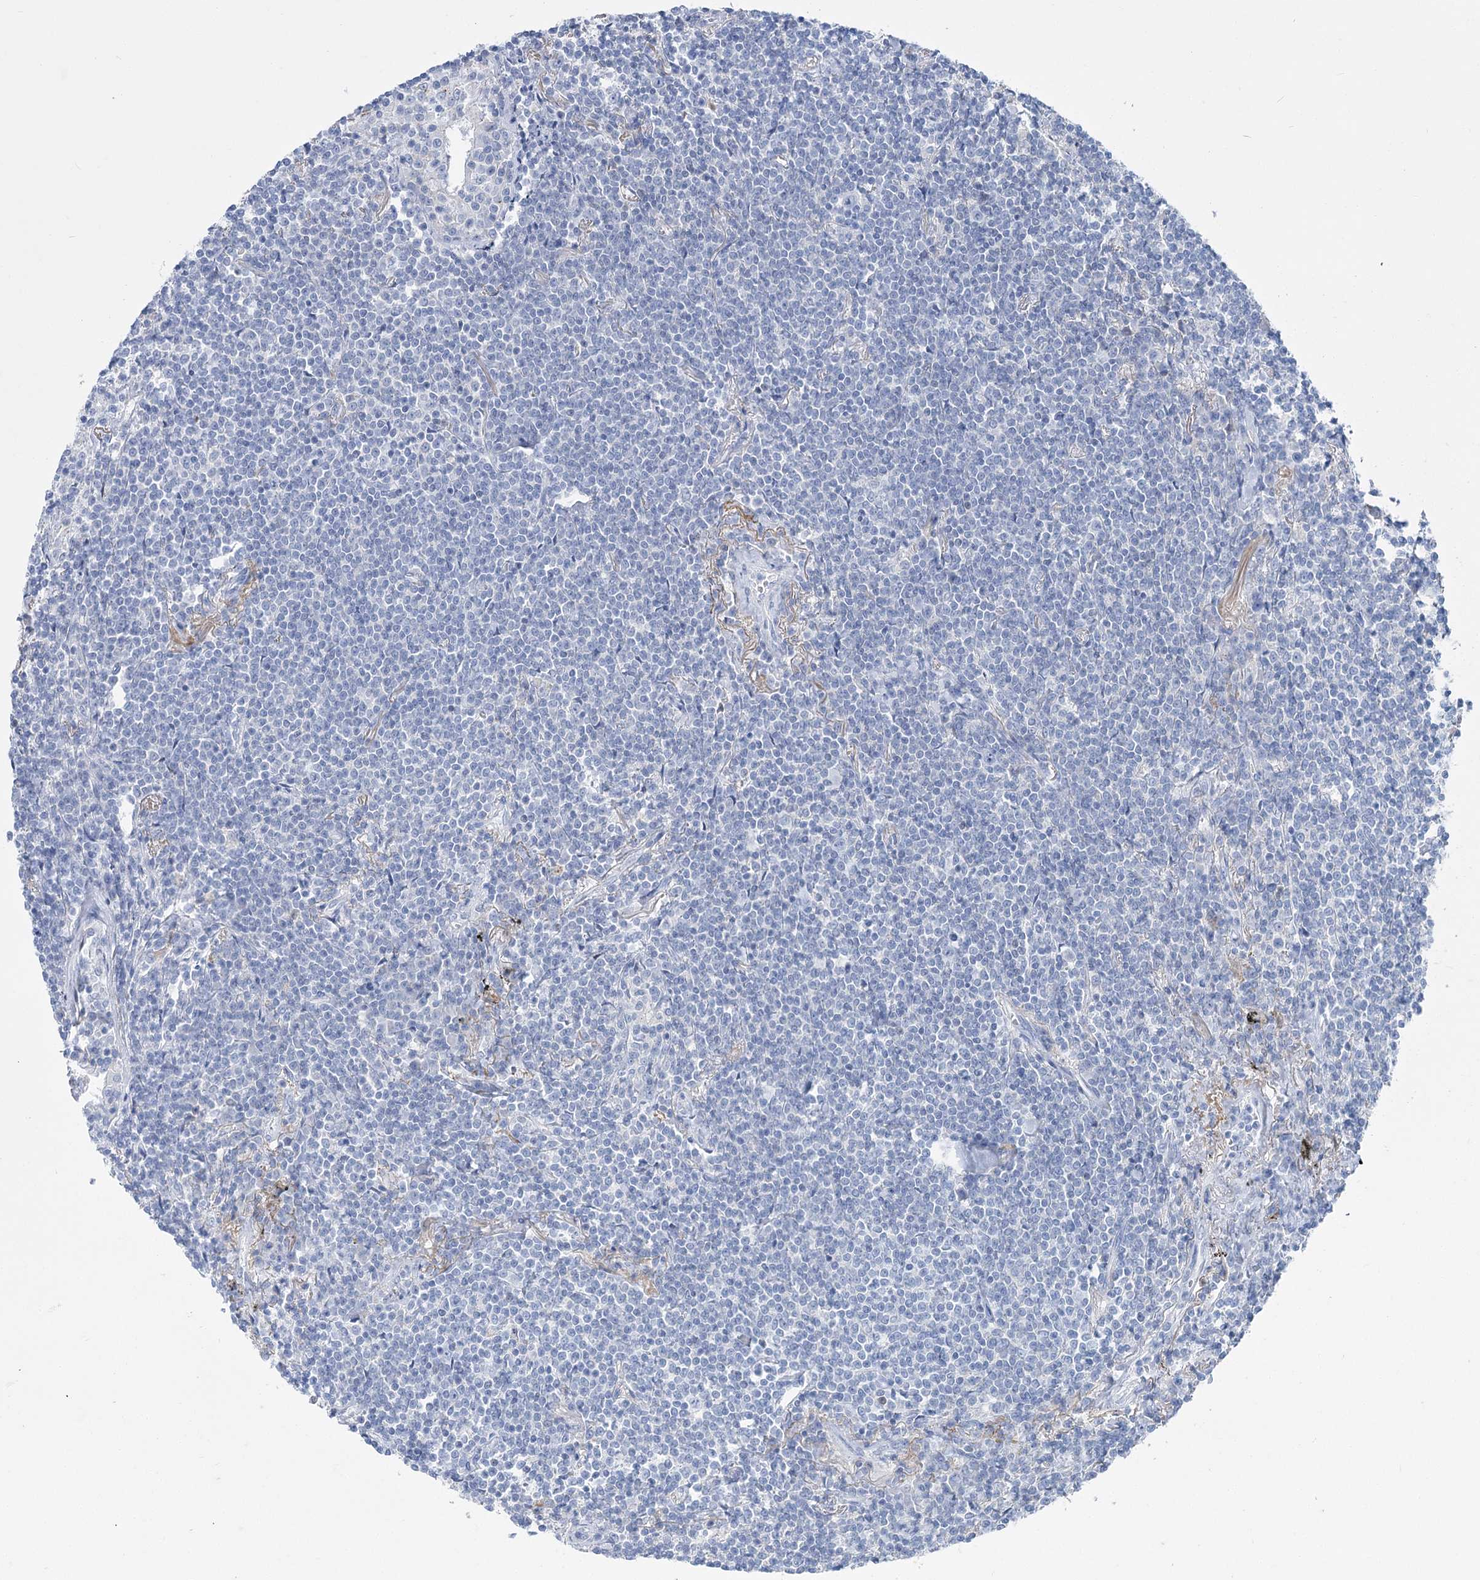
{"staining": {"intensity": "negative", "quantity": "none", "location": "none"}, "tissue": "lymphoma", "cell_type": "Tumor cells", "image_type": "cancer", "snomed": [{"axis": "morphology", "description": "Malignant lymphoma, non-Hodgkin's type, Low grade"}, {"axis": "topography", "description": "Lung"}], "caption": "This is an immunohistochemistry micrograph of lymphoma. There is no expression in tumor cells.", "gene": "PCDHA1", "patient": {"sex": "female", "age": 71}}